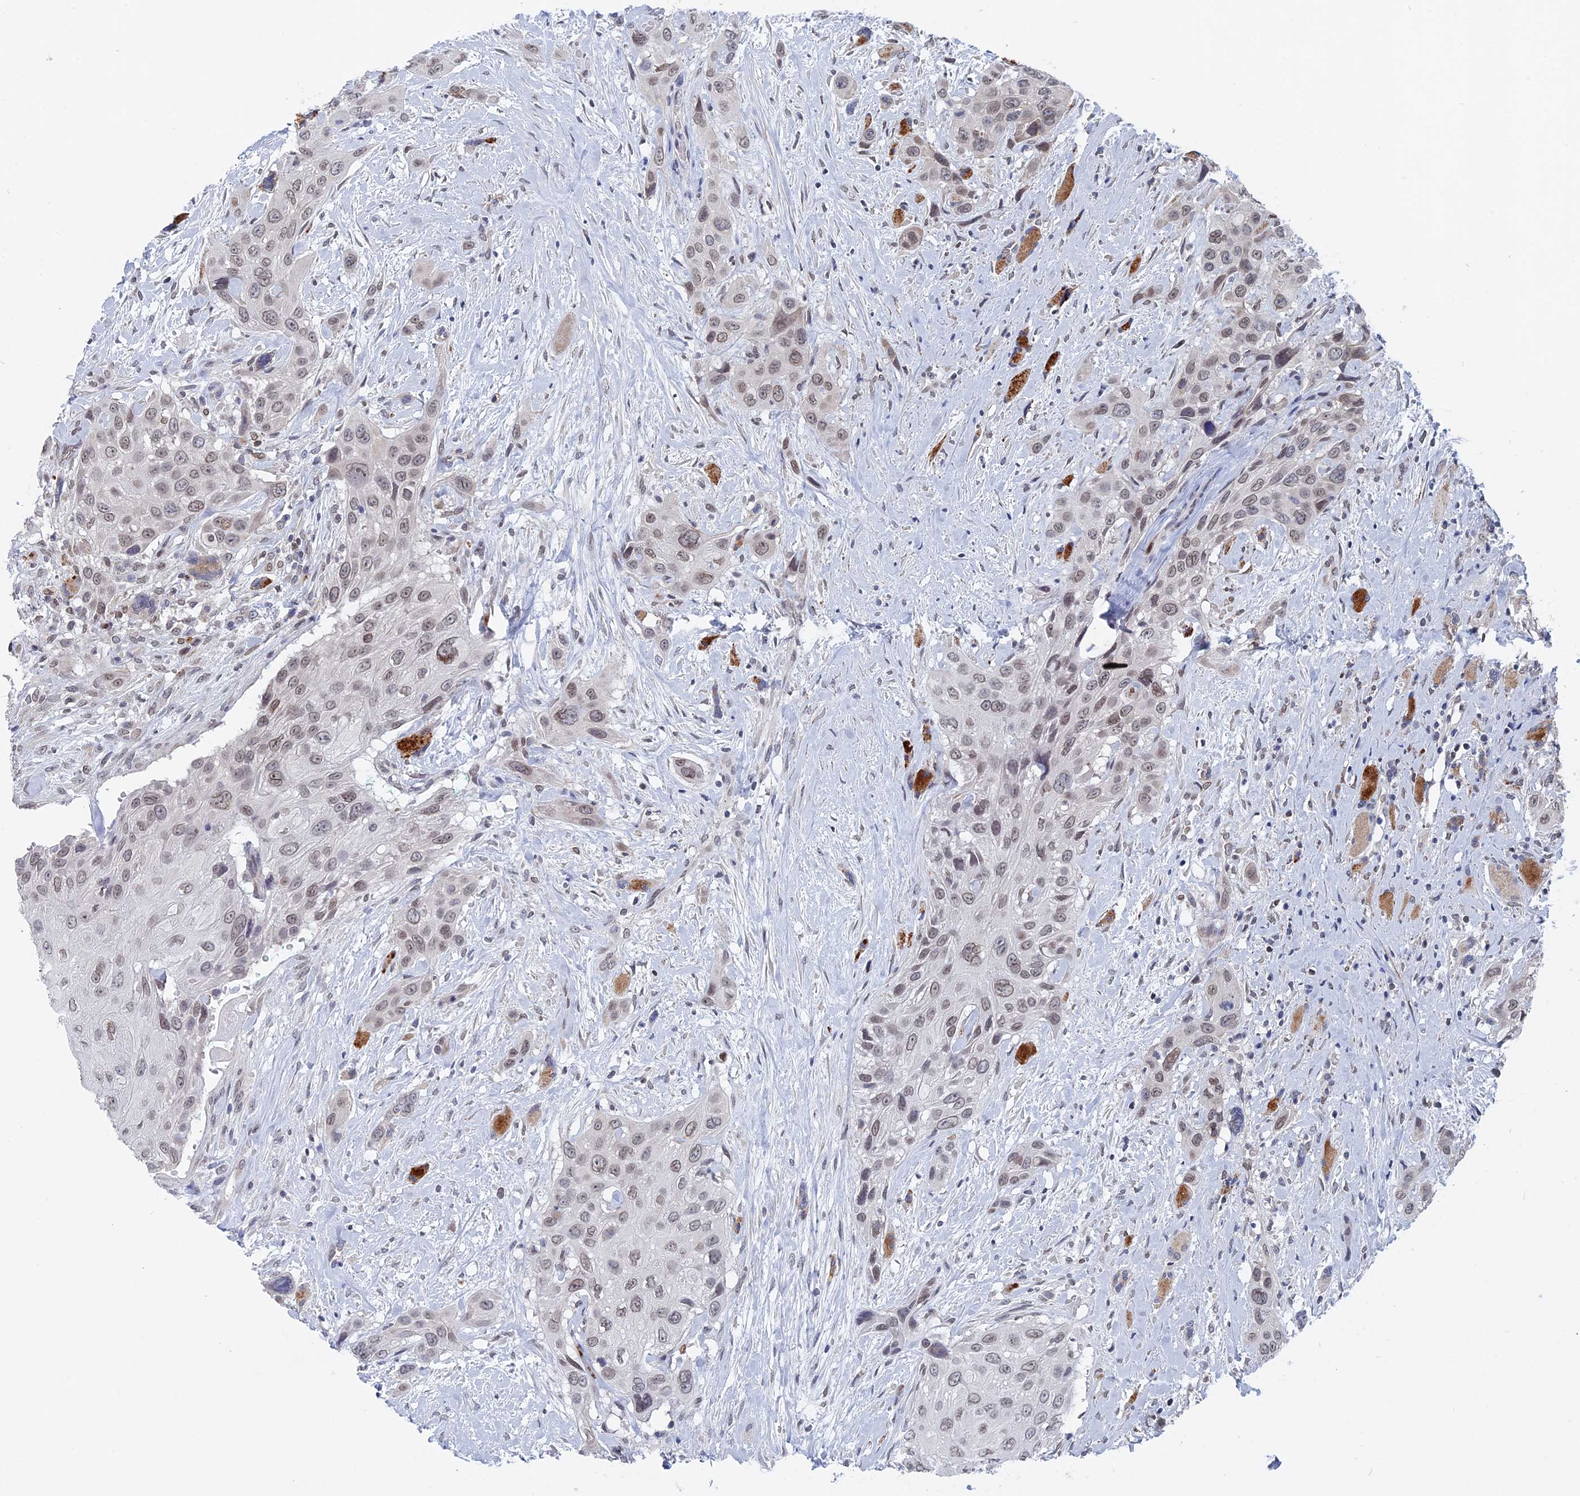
{"staining": {"intensity": "weak", "quantity": ">75%", "location": "nuclear"}, "tissue": "head and neck cancer", "cell_type": "Tumor cells", "image_type": "cancer", "snomed": [{"axis": "morphology", "description": "Squamous cell carcinoma, NOS"}, {"axis": "topography", "description": "Head-Neck"}], "caption": "This photomicrograph shows head and neck cancer stained with immunohistochemistry to label a protein in brown. The nuclear of tumor cells show weak positivity for the protein. Nuclei are counter-stained blue.", "gene": "MTRF1", "patient": {"sex": "male", "age": 81}}